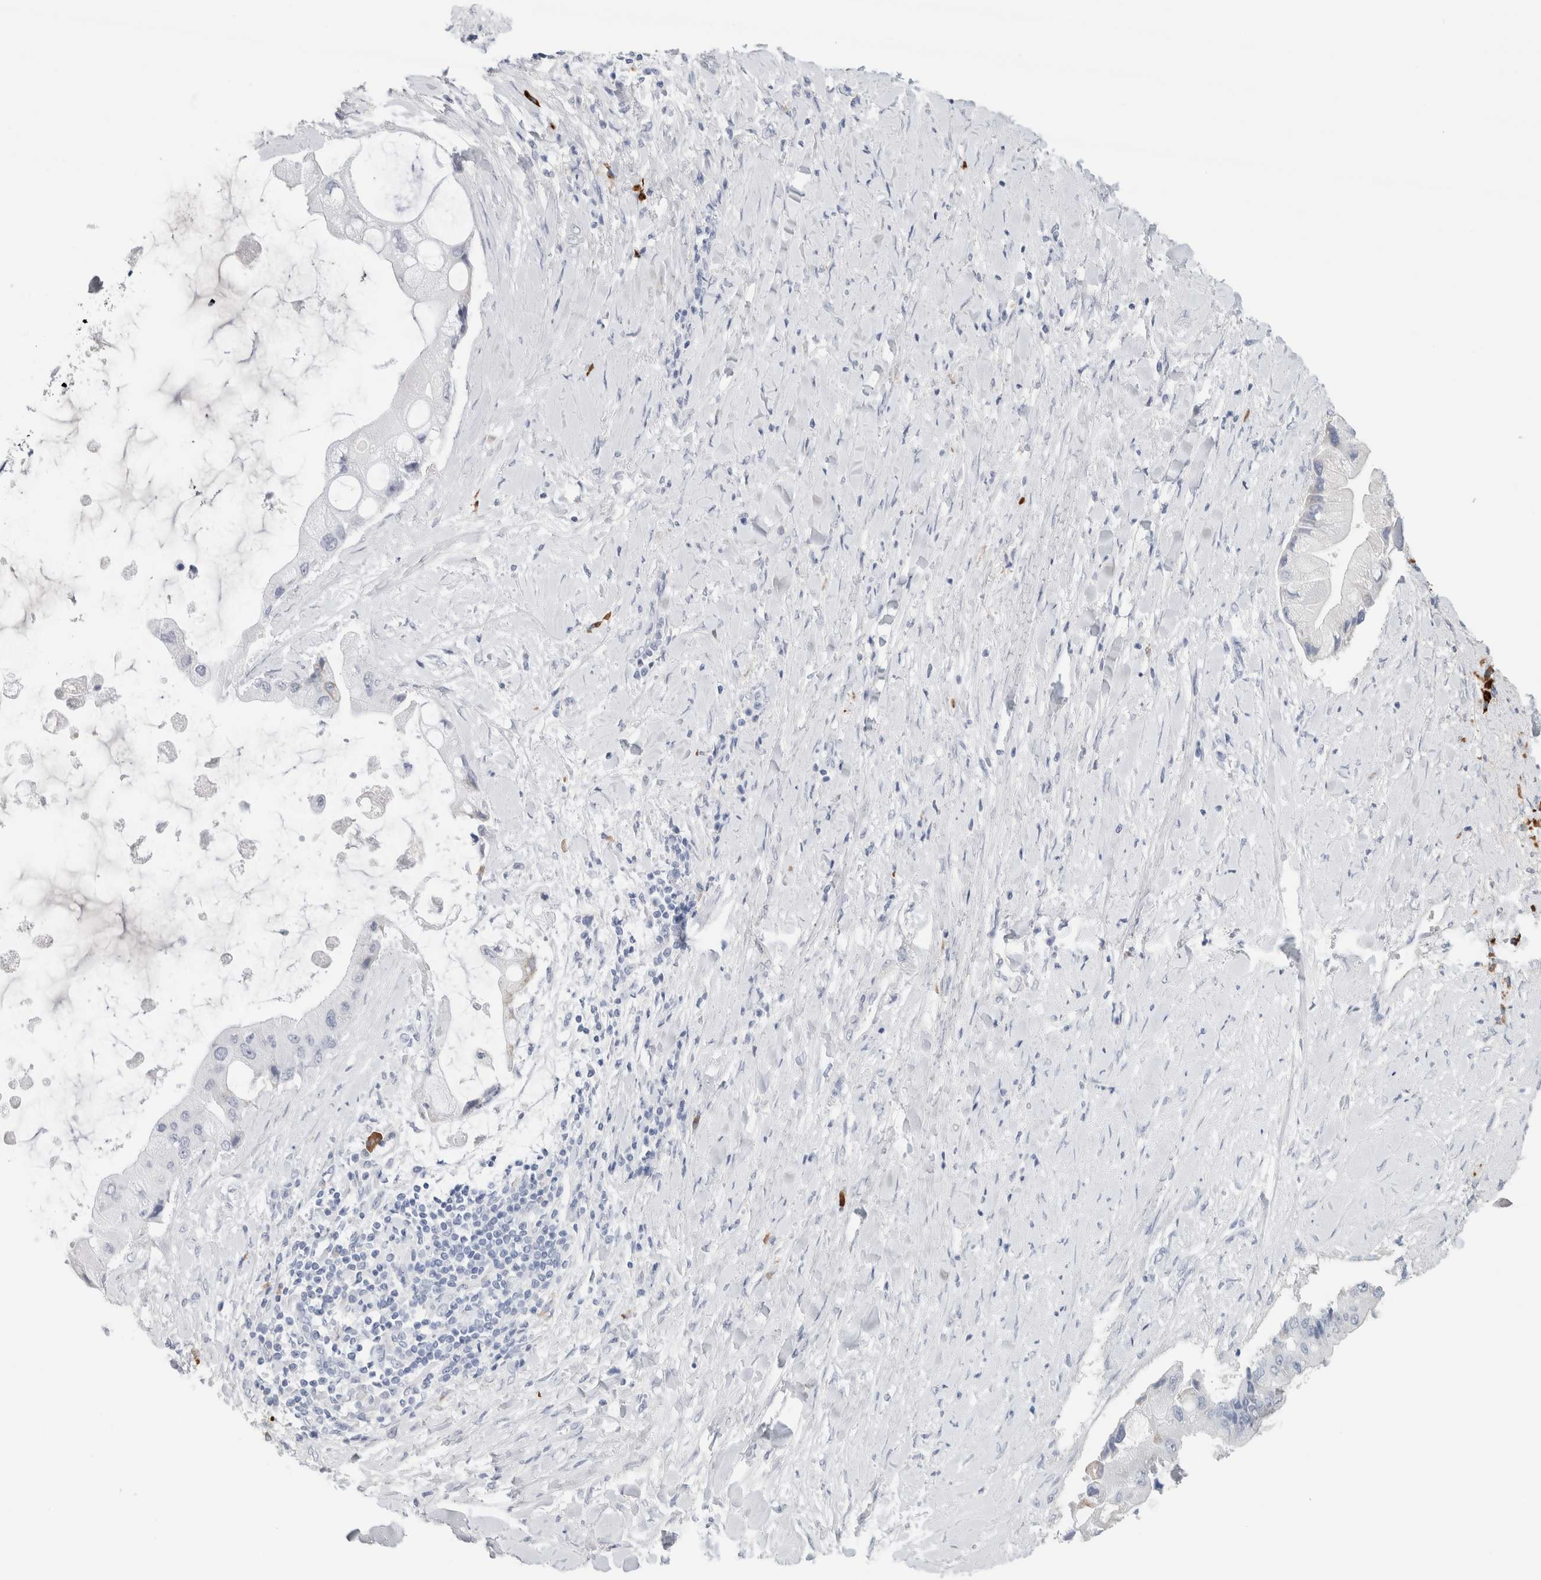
{"staining": {"intensity": "negative", "quantity": "none", "location": "none"}, "tissue": "liver cancer", "cell_type": "Tumor cells", "image_type": "cancer", "snomed": [{"axis": "morphology", "description": "Cholangiocarcinoma"}, {"axis": "topography", "description": "Liver"}], "caption": "The IHC micrograph has no significant expression in tumor cells of liver cancer (cholangiocarcinoma) tissue.", "gene": "IL6", "patient": {"sex": "male", "age": 50}}